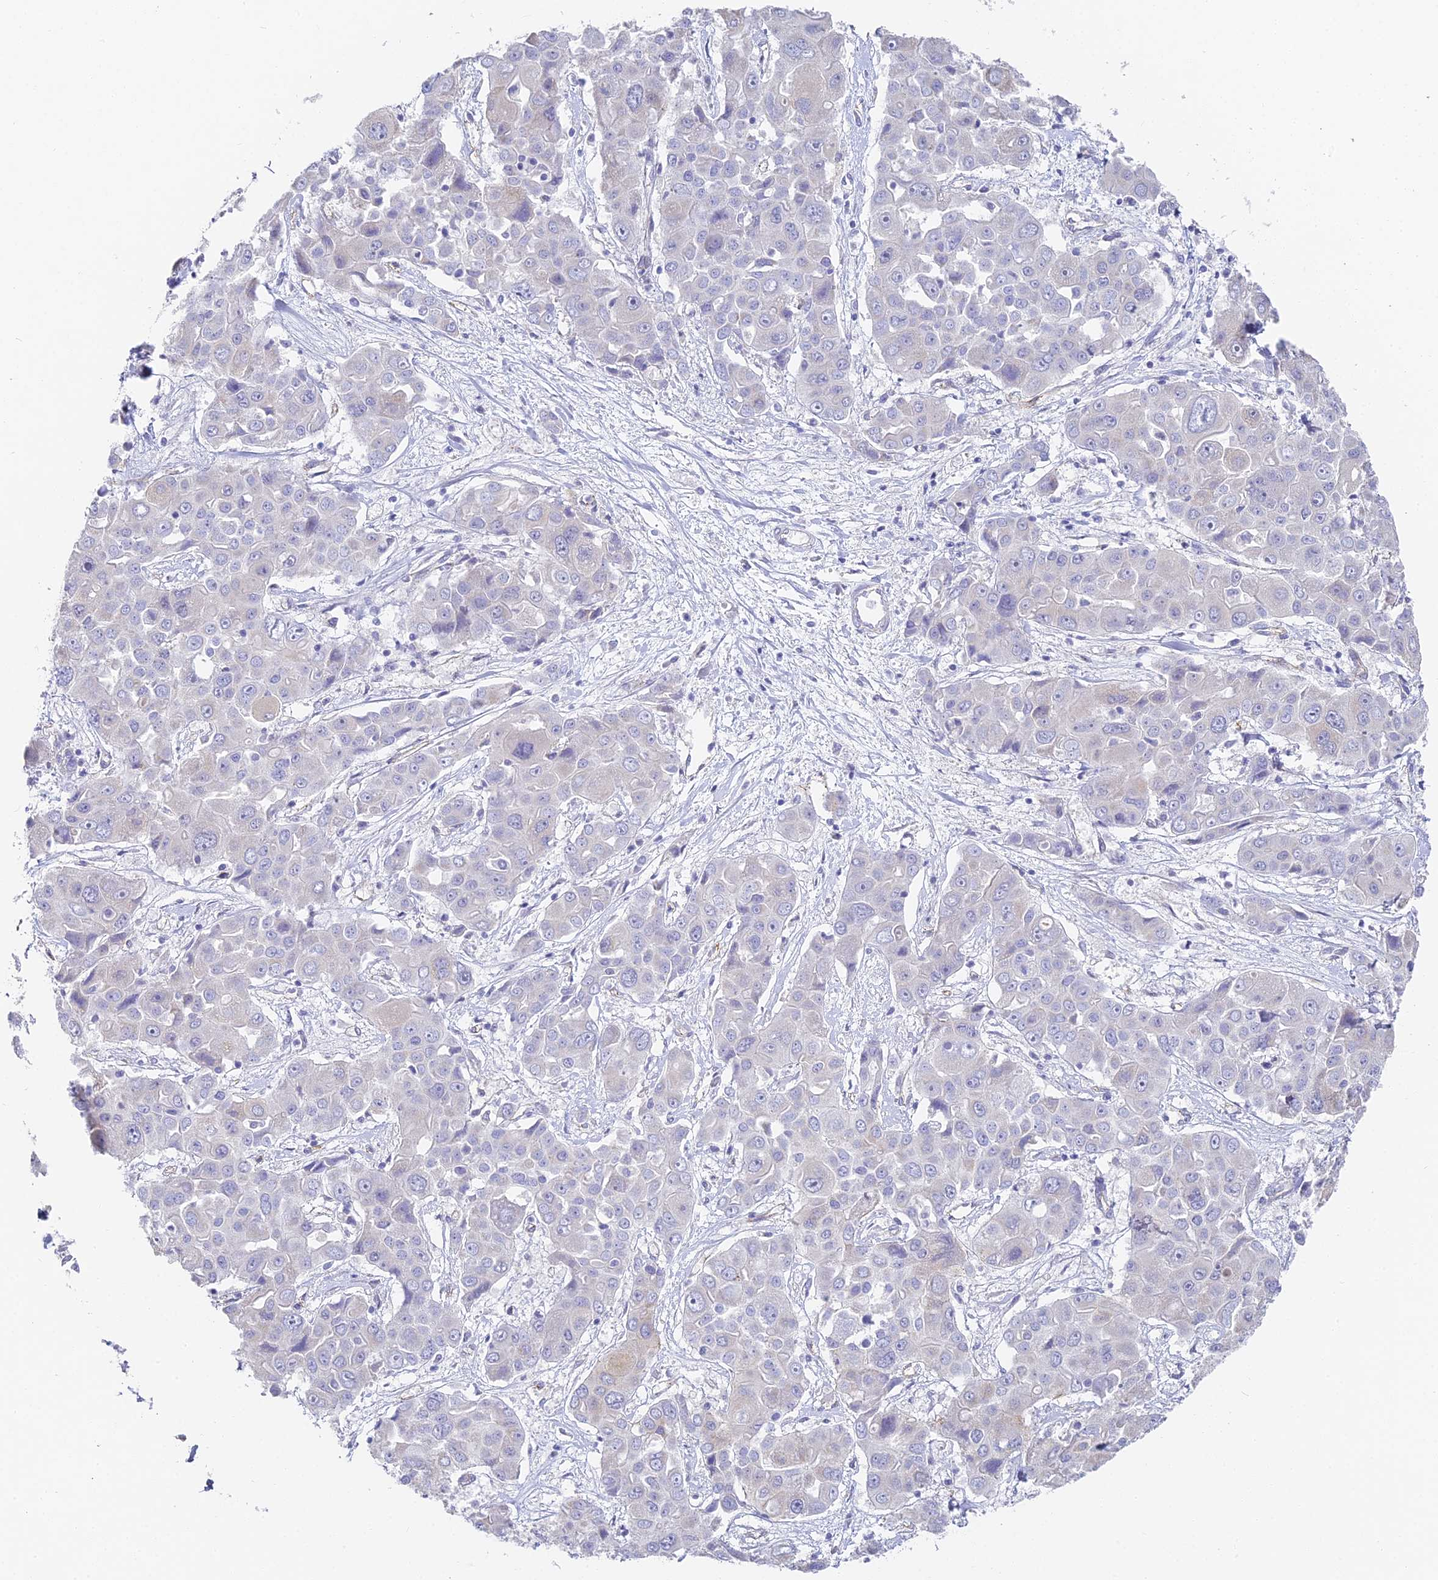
{"staining": {"intensity": "negative", "quantity": "none", "location": "none"}, "tissue": "liver cancer", "cell_type": "Tumor cells", "image_type": "cancer", "snomed": [{"axis": "morphology", "description": "Cholangiocarcinoma"}, {"axis": "topography", "description": "Liver"}], "caption": "This is a histopathology image of IHC staining of cholangiocarcinoma (liver), which shows no expression in tumor cells.", "gene": "GJA1", "patient": {"sex": "male", "age": 67}}